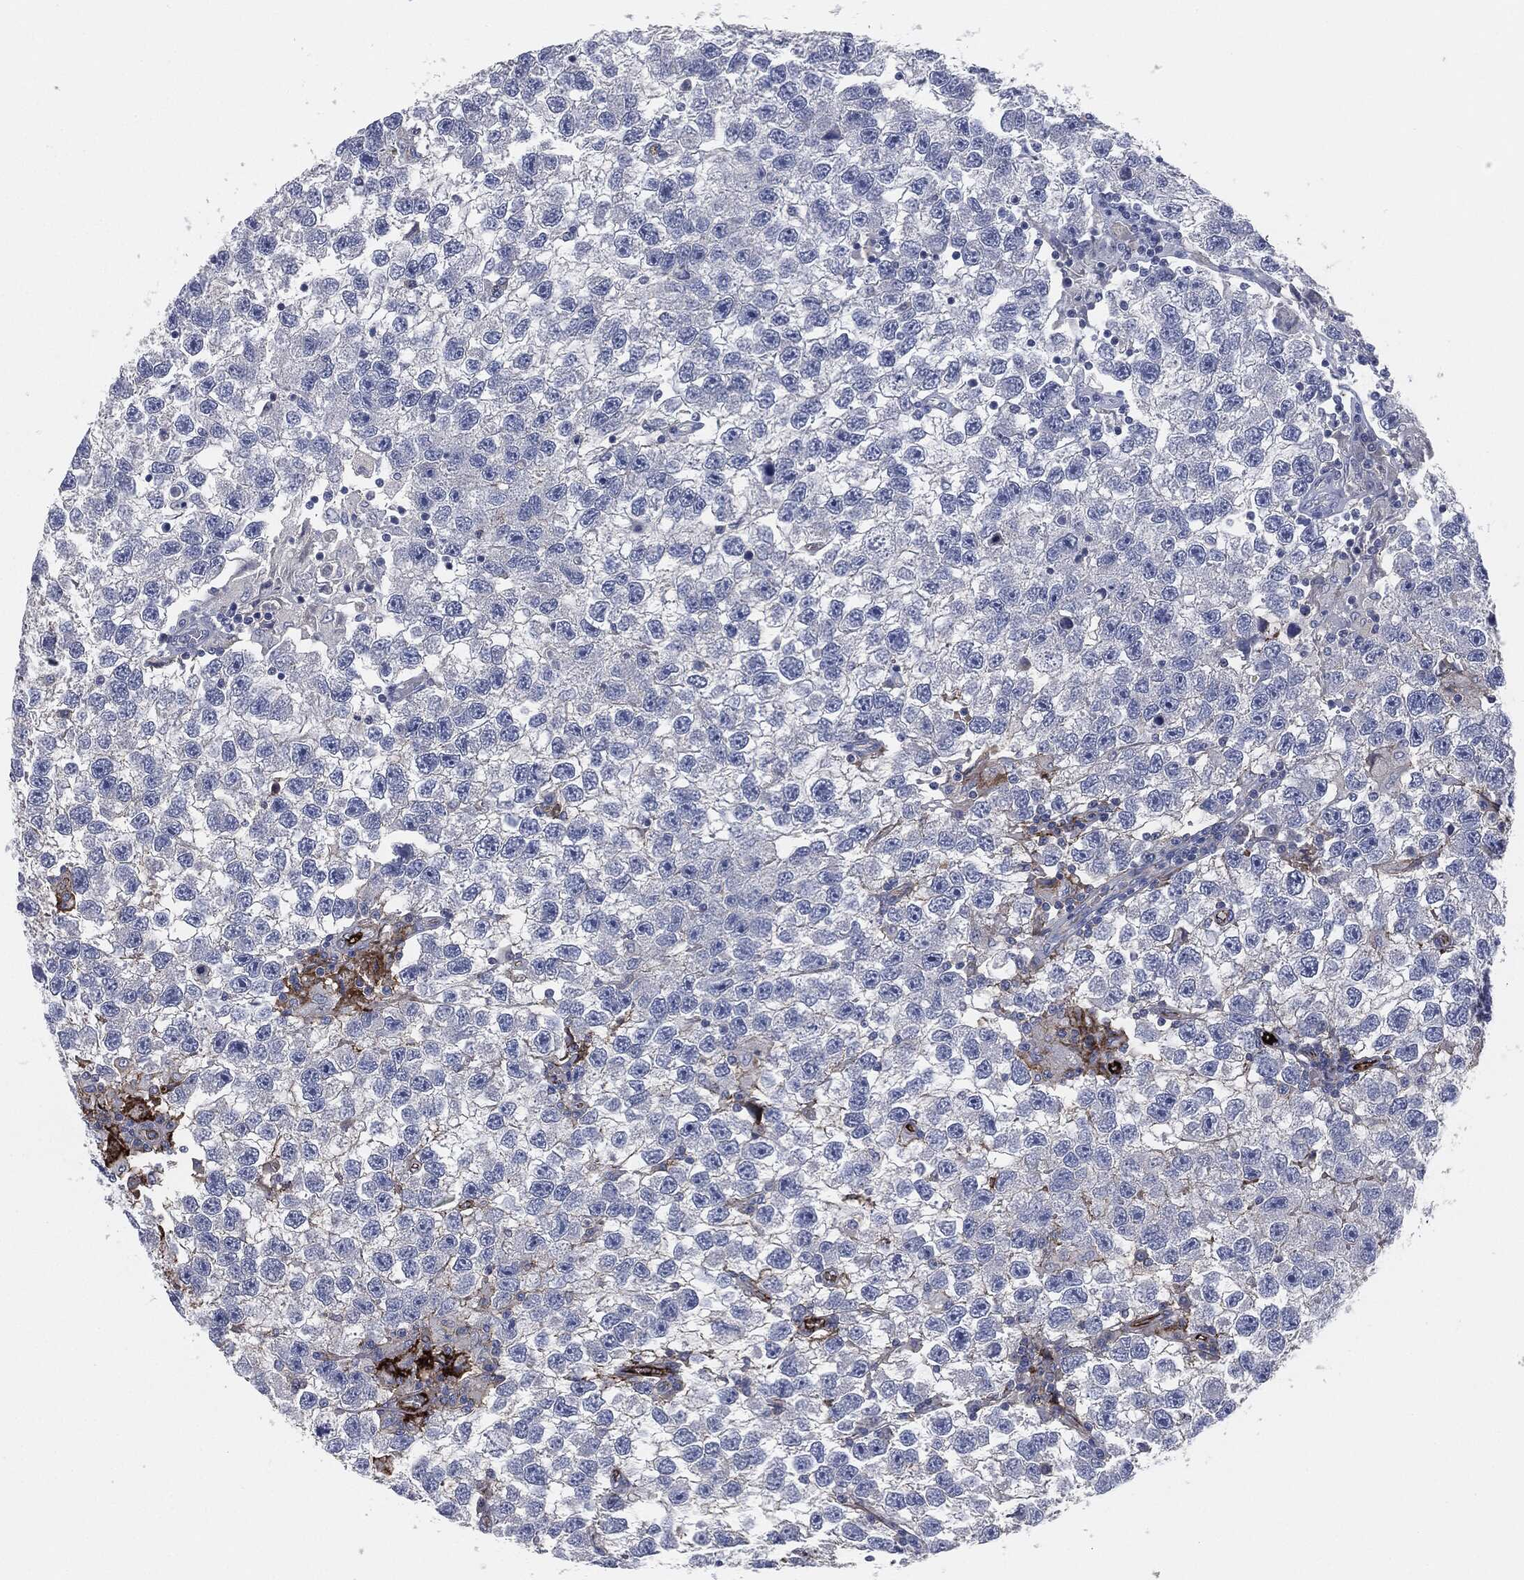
{"staining": {"intensity": "negative", "quantity": "none", "location": "none"}, "tissue": "testis cancer", "cell_type": "Tumor cells", "image_type": "cancer", "snomed": [{"axis": "morphology", "description": "Seminoma, NOS"}, {"axis": "topography", "description": "Testis"}], "caption": "Immunohistochemistry micrograph of human testis seminoma stained for a protein (brown), which reveals no staining in tumor cells.", "gene": "APOB", "patient": {"sex": "male", "age": 26}}